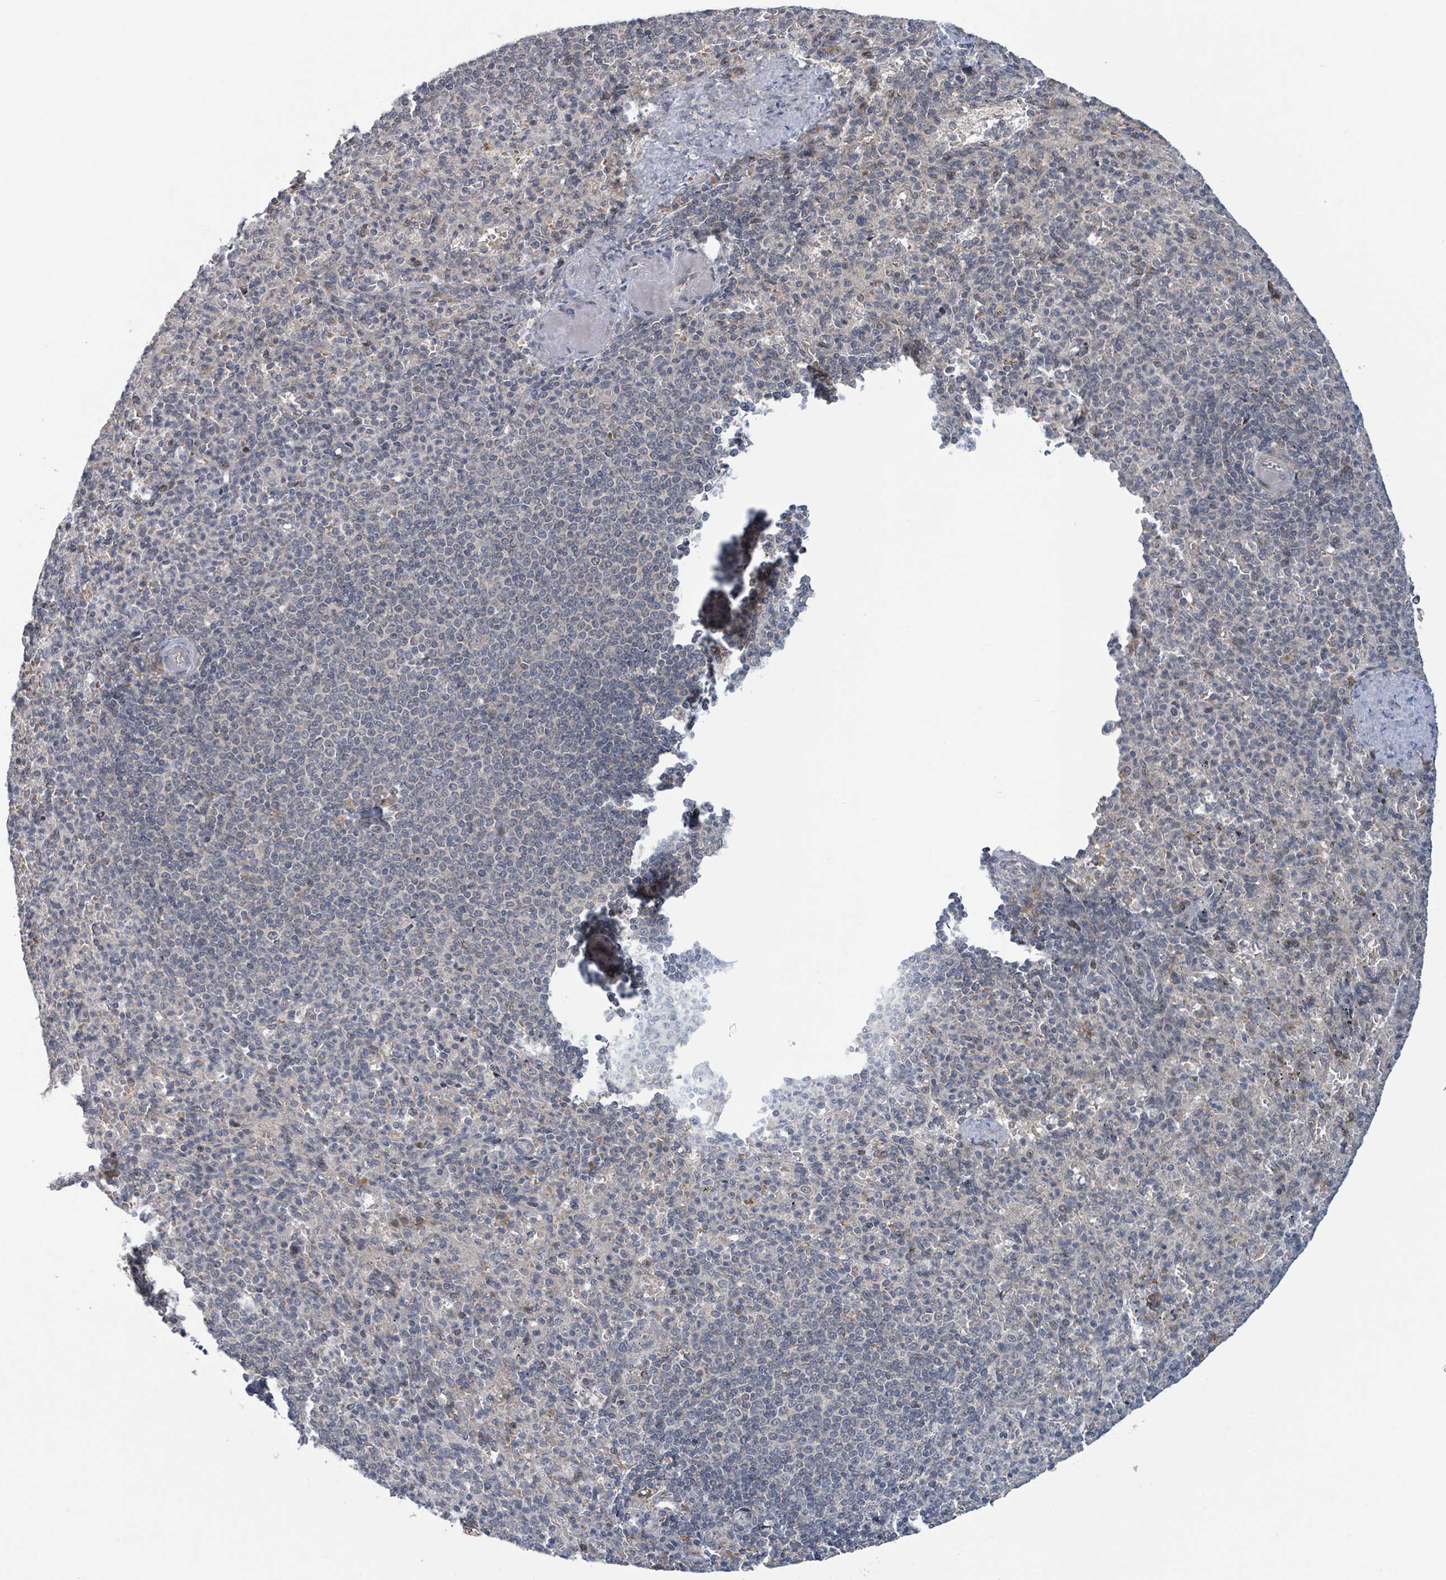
{"staining": {"intensity": "negative", "quantity": "none", "location": "none"}, "tissue": "spleen", "cell_type": "Cells in red pulp", "image_type": "normal", "snomed": [{"axis": "morphology", "description": "Normal tissue, NOS"}, {"axis": "topography", "description": "Spleen"}], "caption": "This histopathology image is of unremarkable spleen stained with IHC to label a protein in brown with the nuclei are counter-stained blue. There is no staining in cells in red pulp.", "gene": "ITGA11", "patient": {"sex": "female", "age": 74}}